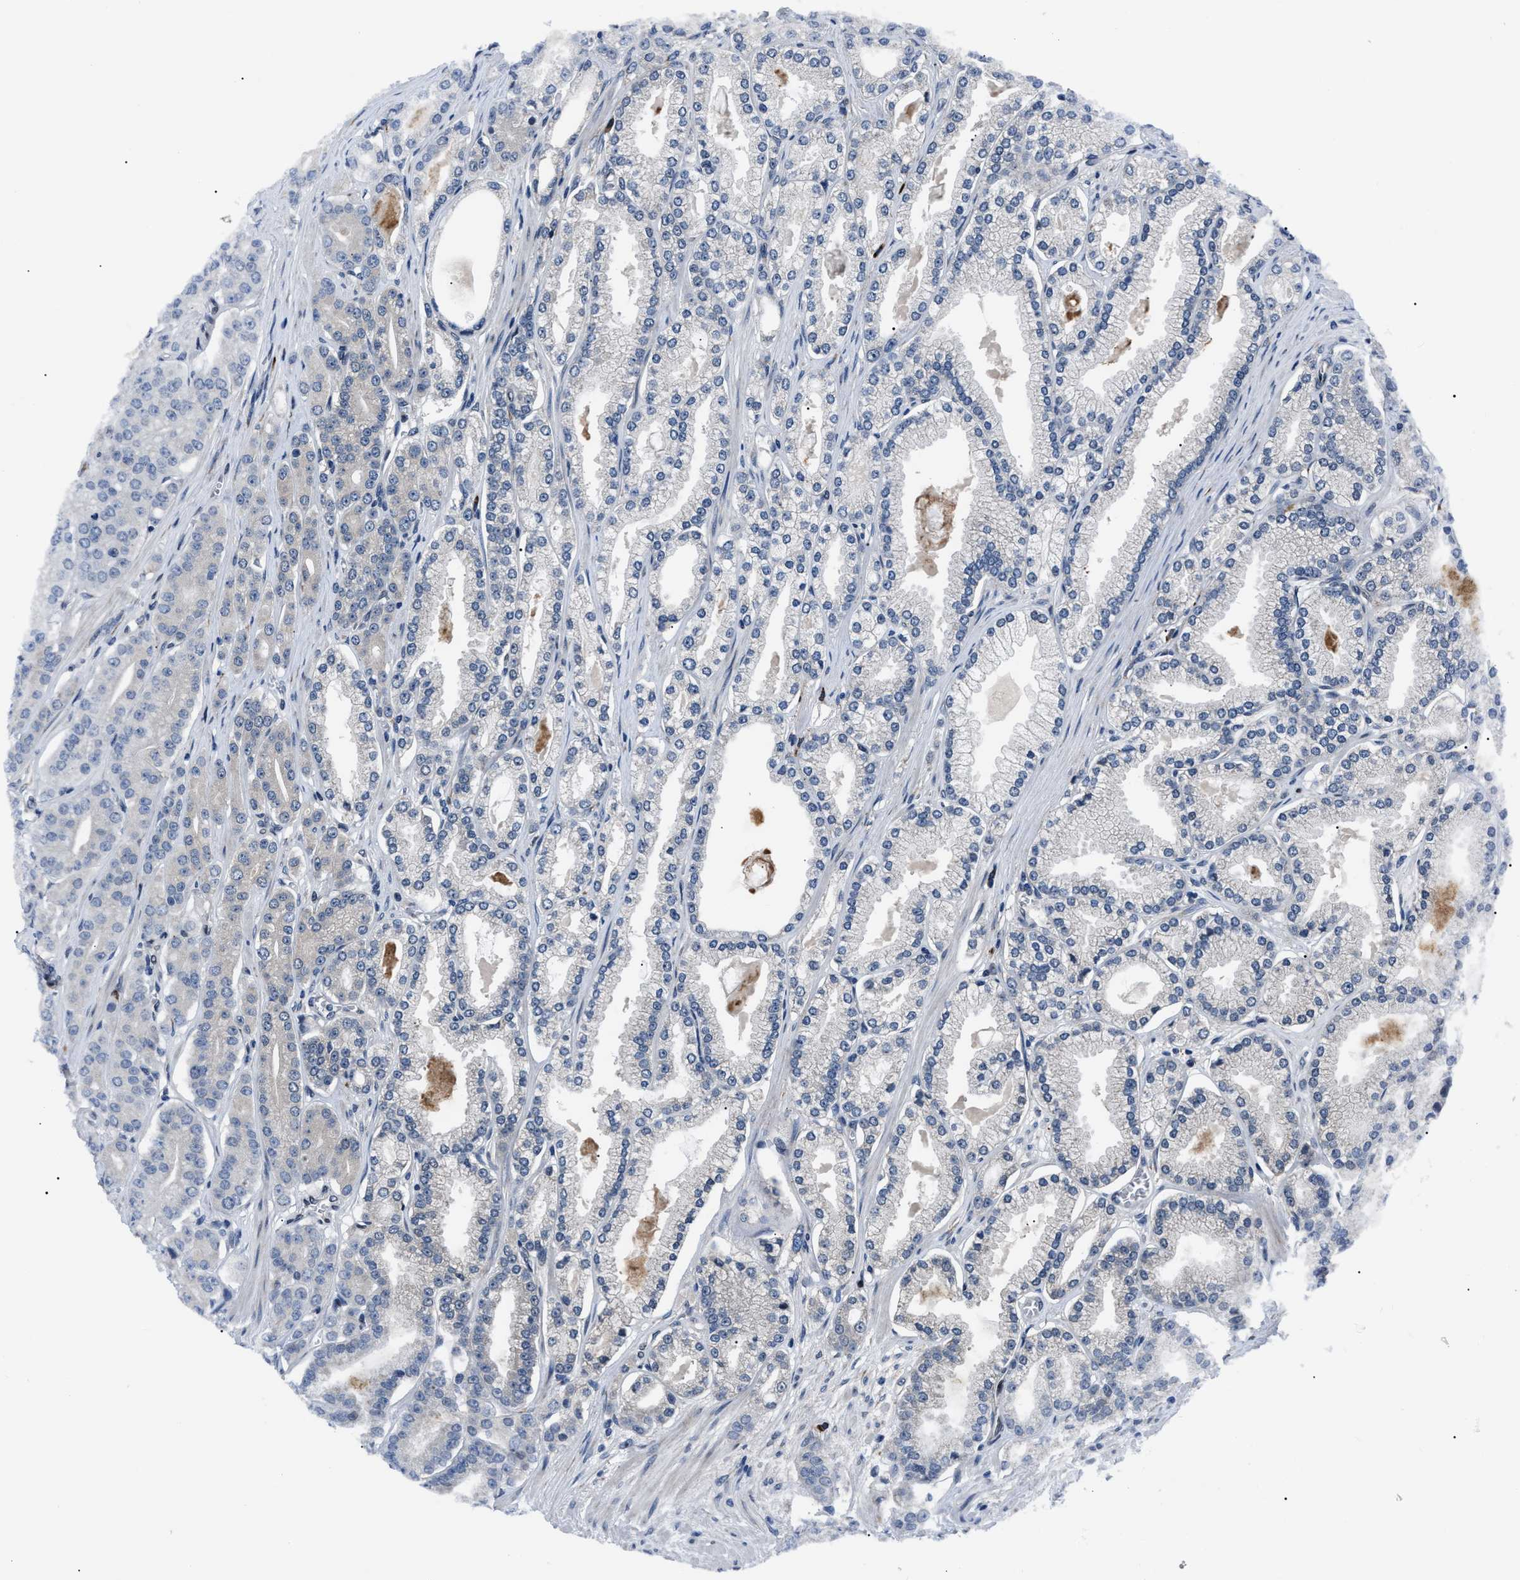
{"staining": {"intensity": "negative", "quantity": "none", "location": "none"}, "tissue": "prostate cancer", "cell_type": "Tumor cells", "image_type": "cancer", "snomed": [{"axis": "morphology", "description": "Adenocarcinoma, High grade"}, {"axis": "topography", "description": "Prostate"}], "caption": "An IHC histopathology image of prostate cancer (adenocarcinoma (high-grade)) is shown. There is no staining in tumor cells of prostate cancer (adenocarcinoma (high-grade)). (DAB (3,3'-diaminobenzidine) immunohistochemistry with hematoxylin counter stain).", "gene": "LRRC14", "patient": {"sex": "male", "age": 71}}